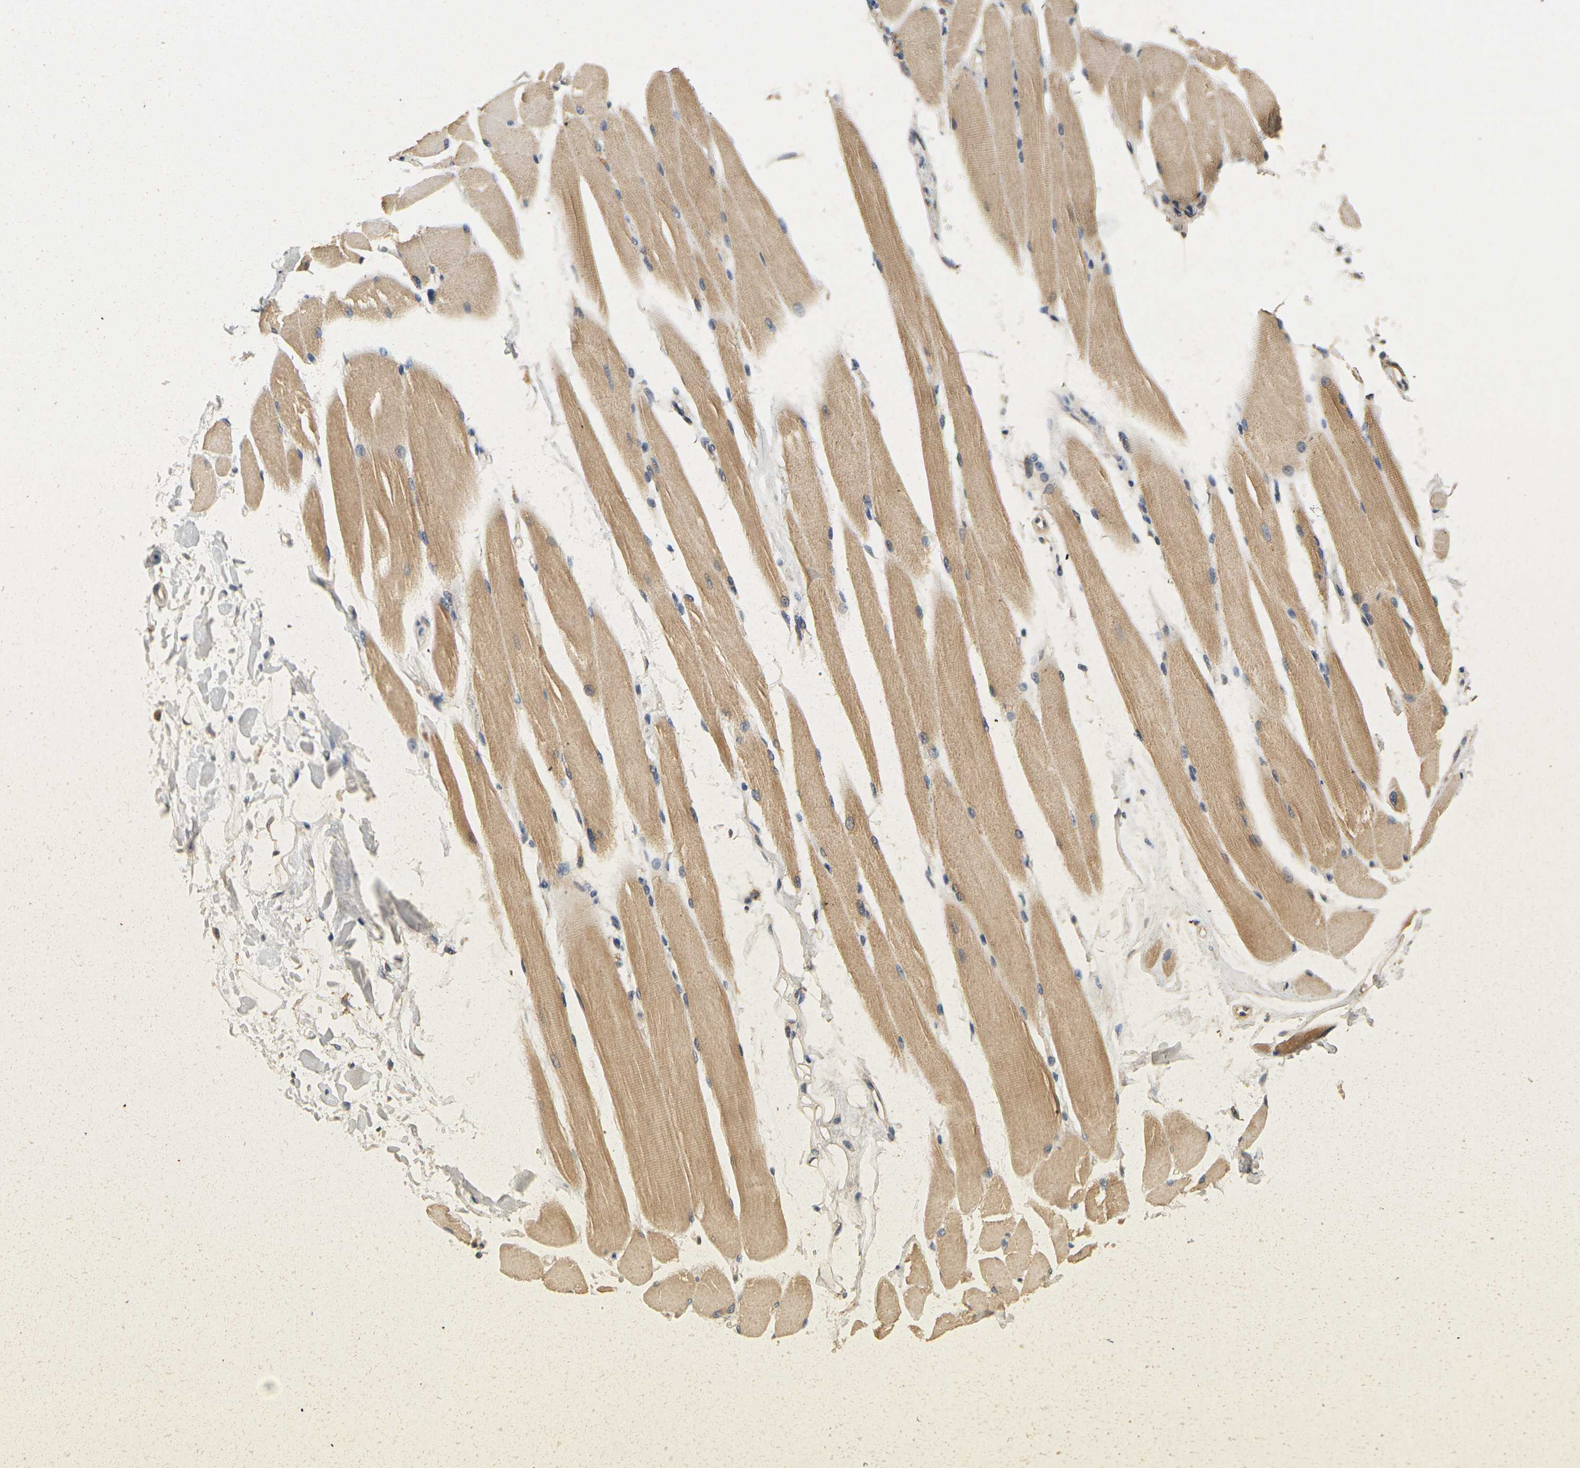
{"staining": {"intensity": "moderate", "quantity": ">75%", "location": "cytoplasmic/membranous"}, "tissue": "skeletal muscle", "cell_type": "Myocytes", "image_type": "normal", "snomed": [{"axis": "morphology", "description": "Normal tissue, NOS"}, {"axis": "topography", "description": "Skeletal muscle"}, {"axis": "topography", "description": "Peripheral nerve tissue"}], "caption": "Moderate cytoplasmic/membranous staining for a protein is identified in approximately >75% of myocytes of normal skeletal muscle using IHC.", "gene": "GDAP1", "patient": {"sex": "female", "age": 84}}